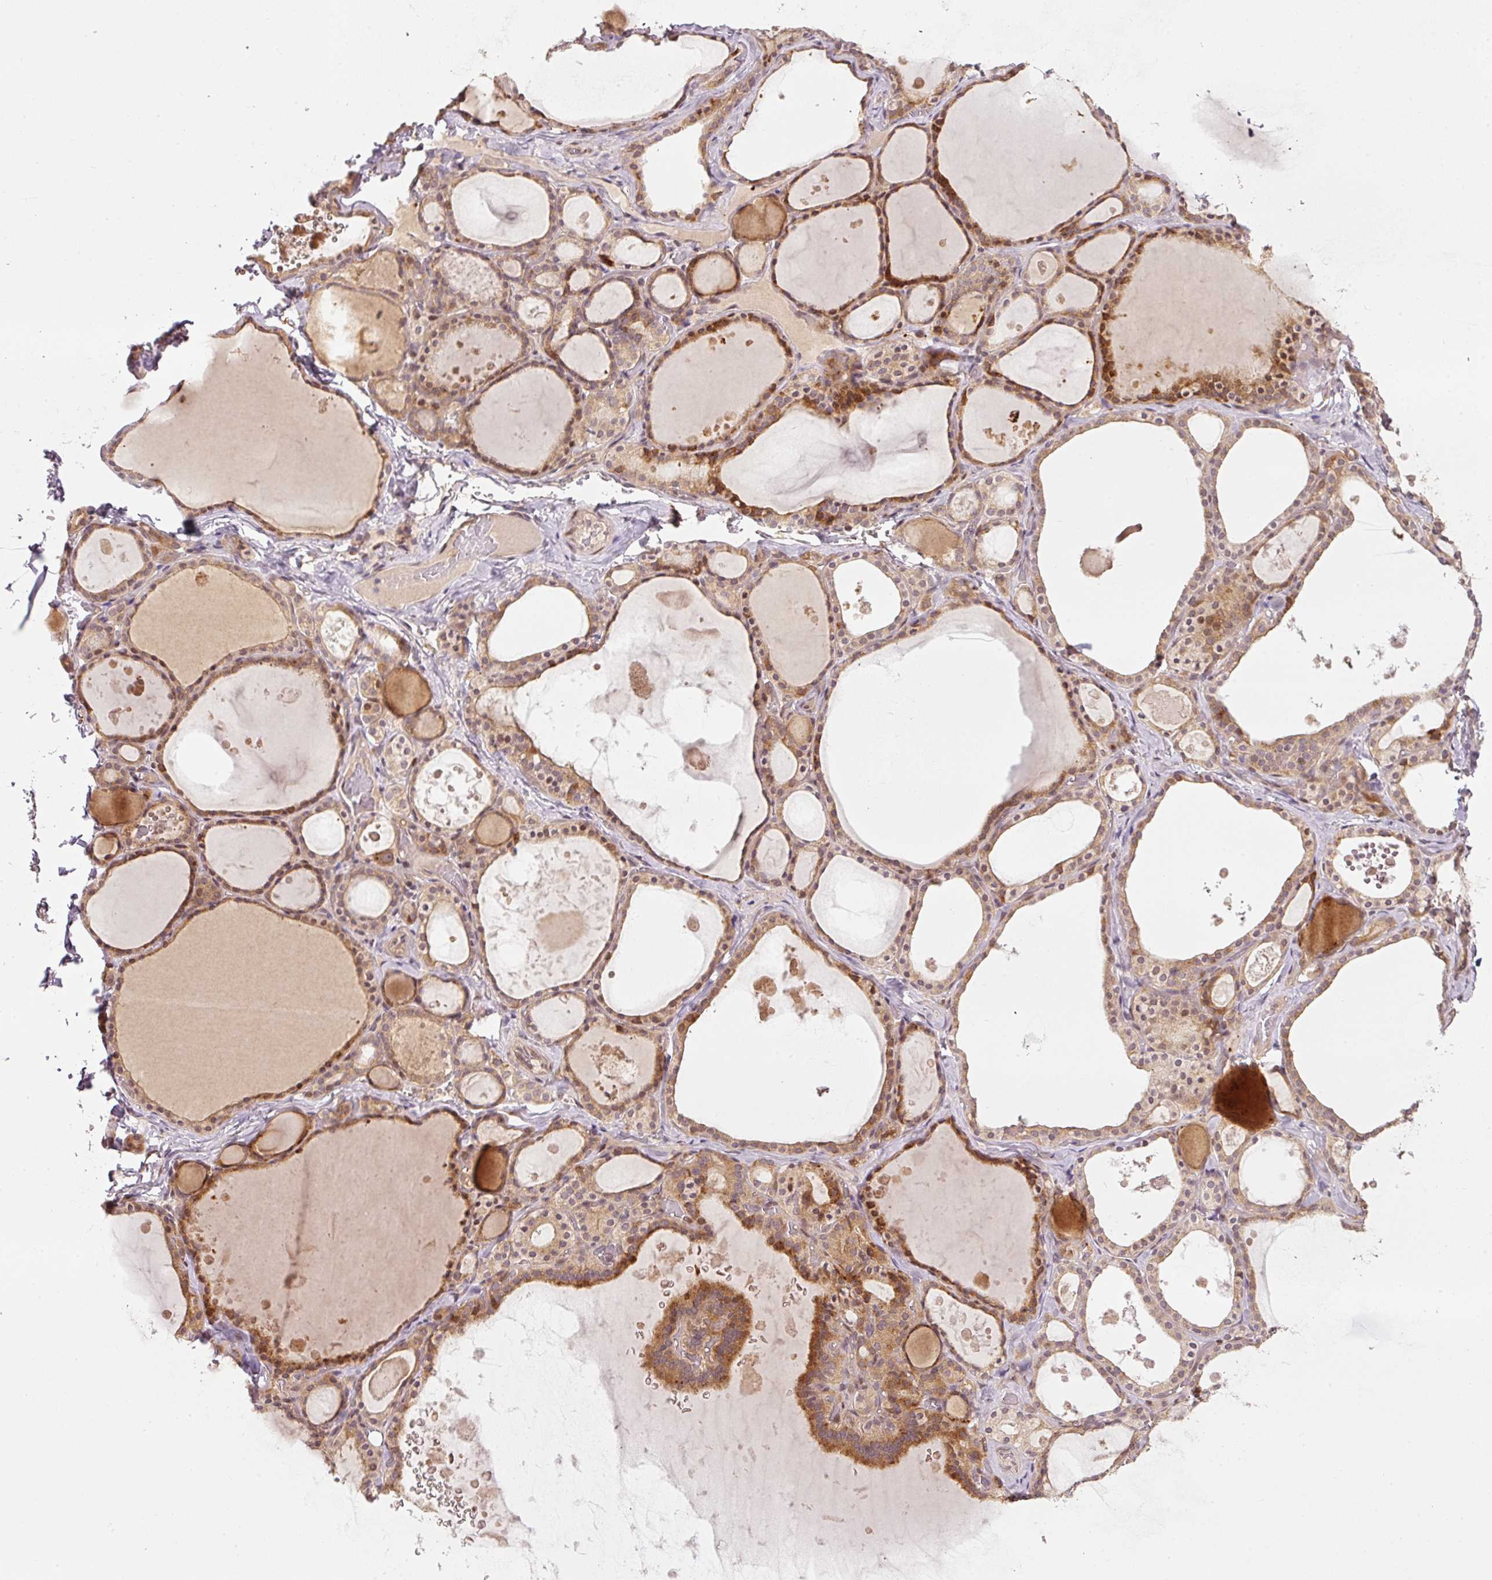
{"staining": {"intensity": "strong", "quantity": ">75%", "location": "cytoplasmic/membranous"}, "tissue": "thyroid gland", "cell_type": "Glandular cells", "image_type": "normal", "snomed": [{"axis": "morphology", "description": "Normal tissue, NOS"}, {"axis": "topography", "description": "Thyroid gland"}], "caption": "Immunohistochemical staining of benign human thyroid gland reveals >75% levels of strong cytoplasmic/membranous protein positivity in about >75% of glandular cells.", "gene": "PCDHB1", "patient": {"sex": "male", "age": 56}}